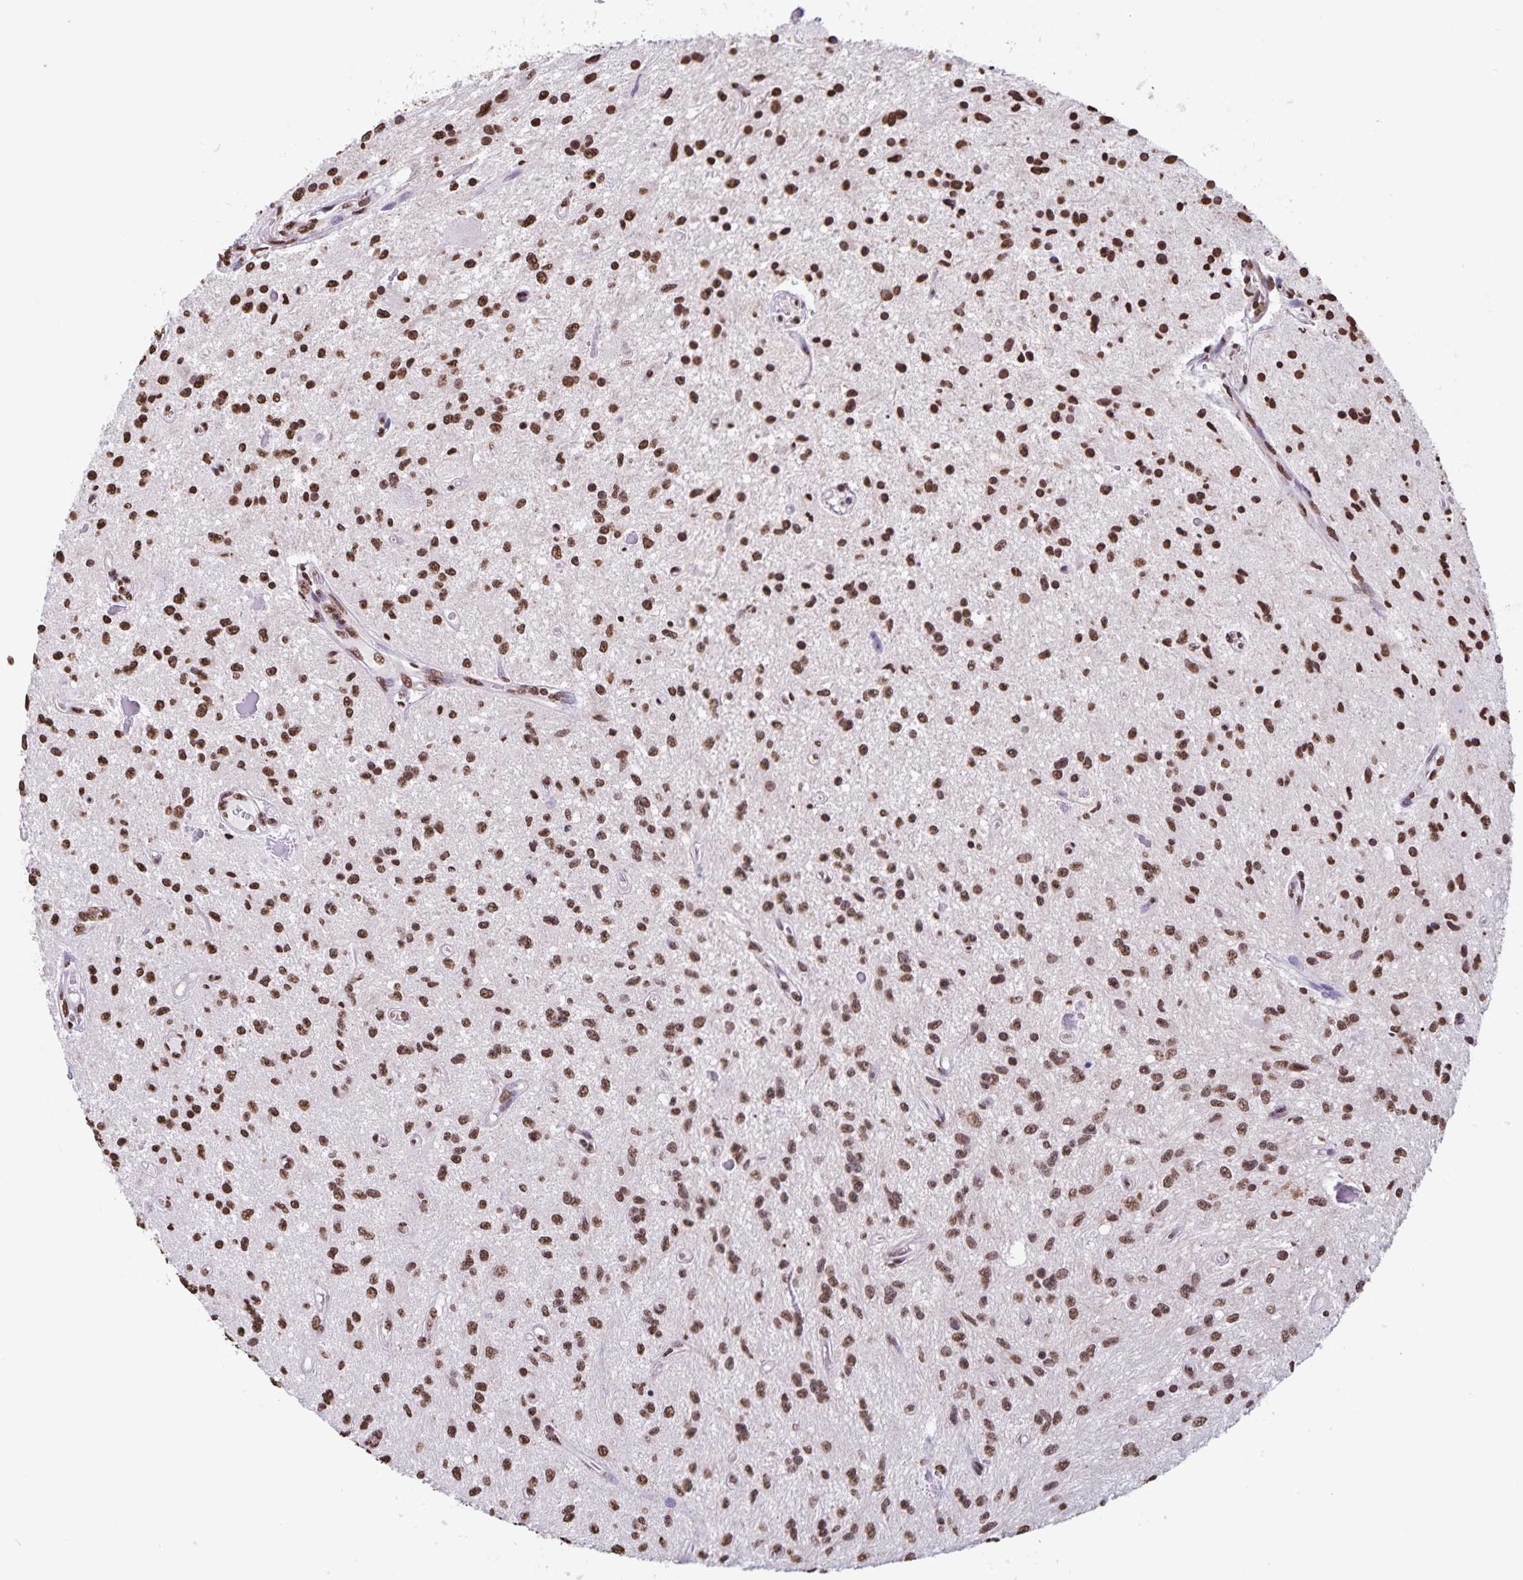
{"staining": {"intensity": "strong", "quantity": ">75%", "location": "nuclear"}, "tissue": "glioma", "cell_type": "Tumor cells", "image_type": "cancer", "snomed": [{"axis": "morphology", "description": "Glioma, malignant, Low grade"}, {"axis": "topography", "description": "Cerebellum"}], "caption": "Immunohistochemical staining of human glioma demonstrates high levels of strong nuclear protein staining in about >75% of tumor cells.", "gene": "DUT", "patient": {"sex": "female", "age": 14}}